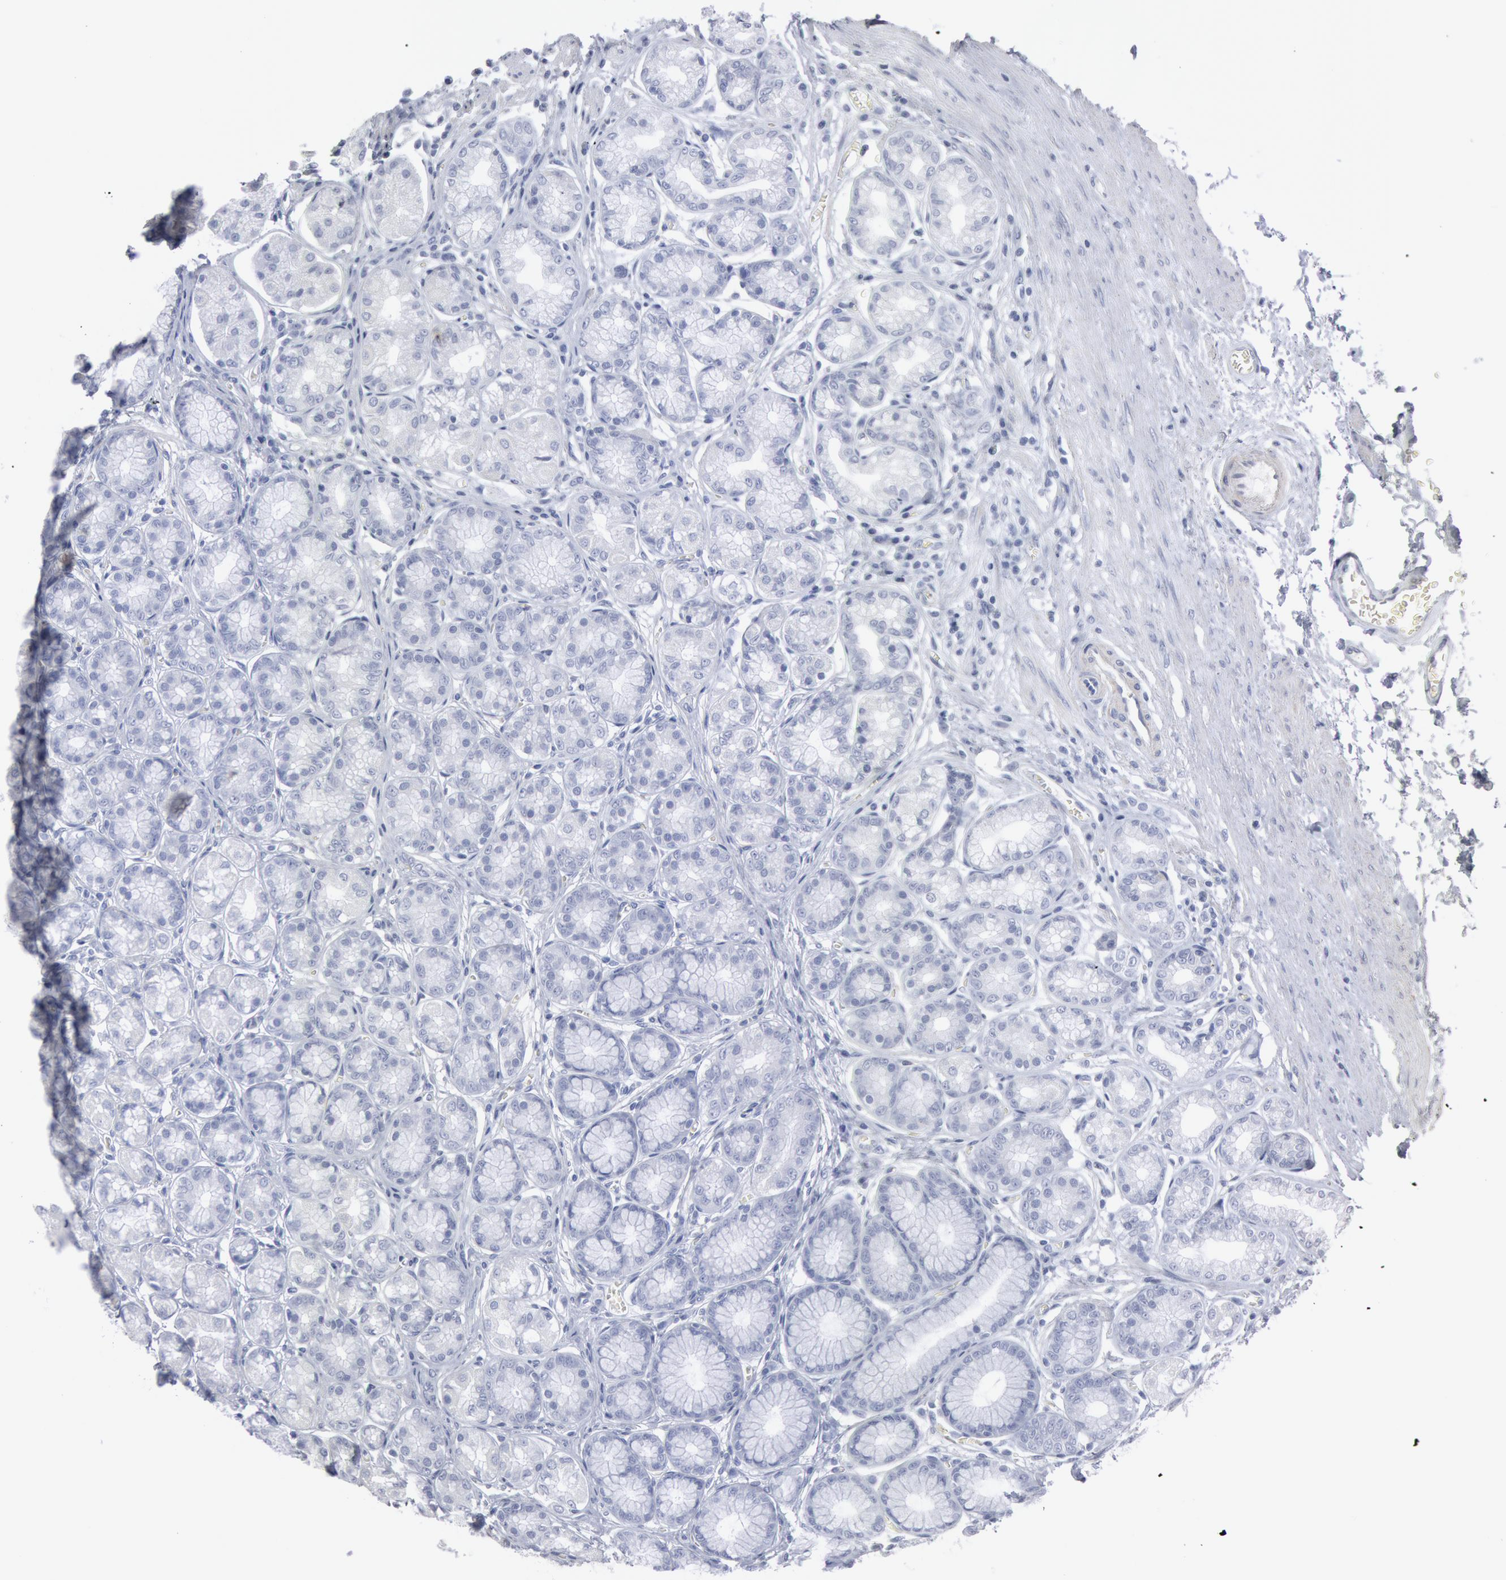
{"staining": {"intensity": "negative", "quantity": "none", "location": "none"}, "tissue": "stomach", "cell_type": "Glandular cells", "image_type": "normal", "snomed": [{"axis": "morphology", "description": "Normal tissue, NOS"}, {"axis": "topography", "description": "Stomach"}, {"axis": "topography", "description": "Stomach, lower"}], "caption": "Stomach stained for a protein using immunohistochemistry (IHC) reveals no expression glandular cells.", "gene": "DMC1", "patient": {"sex": "male", "age": 76}}